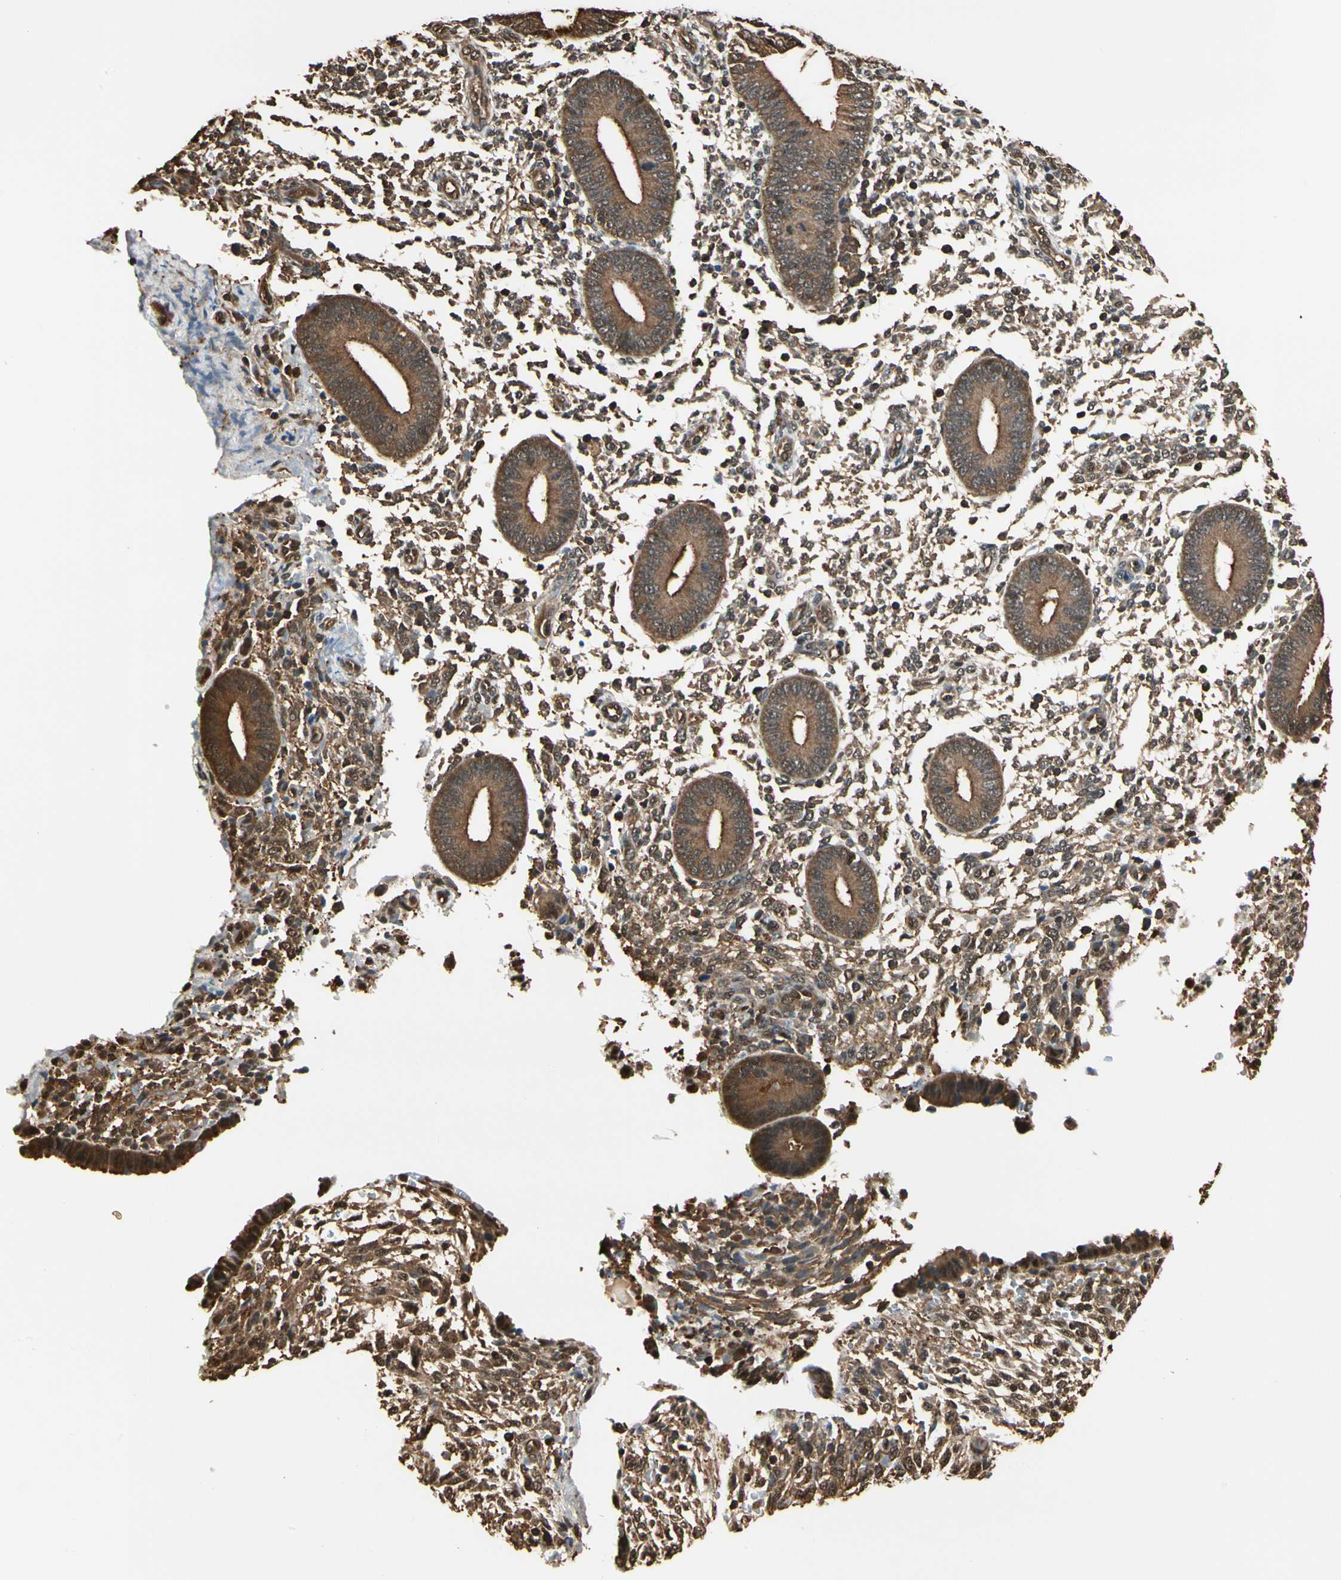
{"staining": {"intensity": "moderate", "quantity": ">75%", "location": "cytoplasmic/membranous,nuclear"}, "tissue": "endometrium", "cell_type": "Cells in endometrial stroma", "image_type": "normal", "snomed": [{"axis": "morphology", "description": "Normal tissue, NOS"}, {"axis": "topography", "description": "Endometrium"}], "caption": "A medium amount of moderate cytoplasmic/membranous,nuclear expression is appreciated in about >75% of cells in endometrial stroma in unremarkable endometrium.", "gene": "YWHAE", "patient": {"sex": "female", "age": 35}}